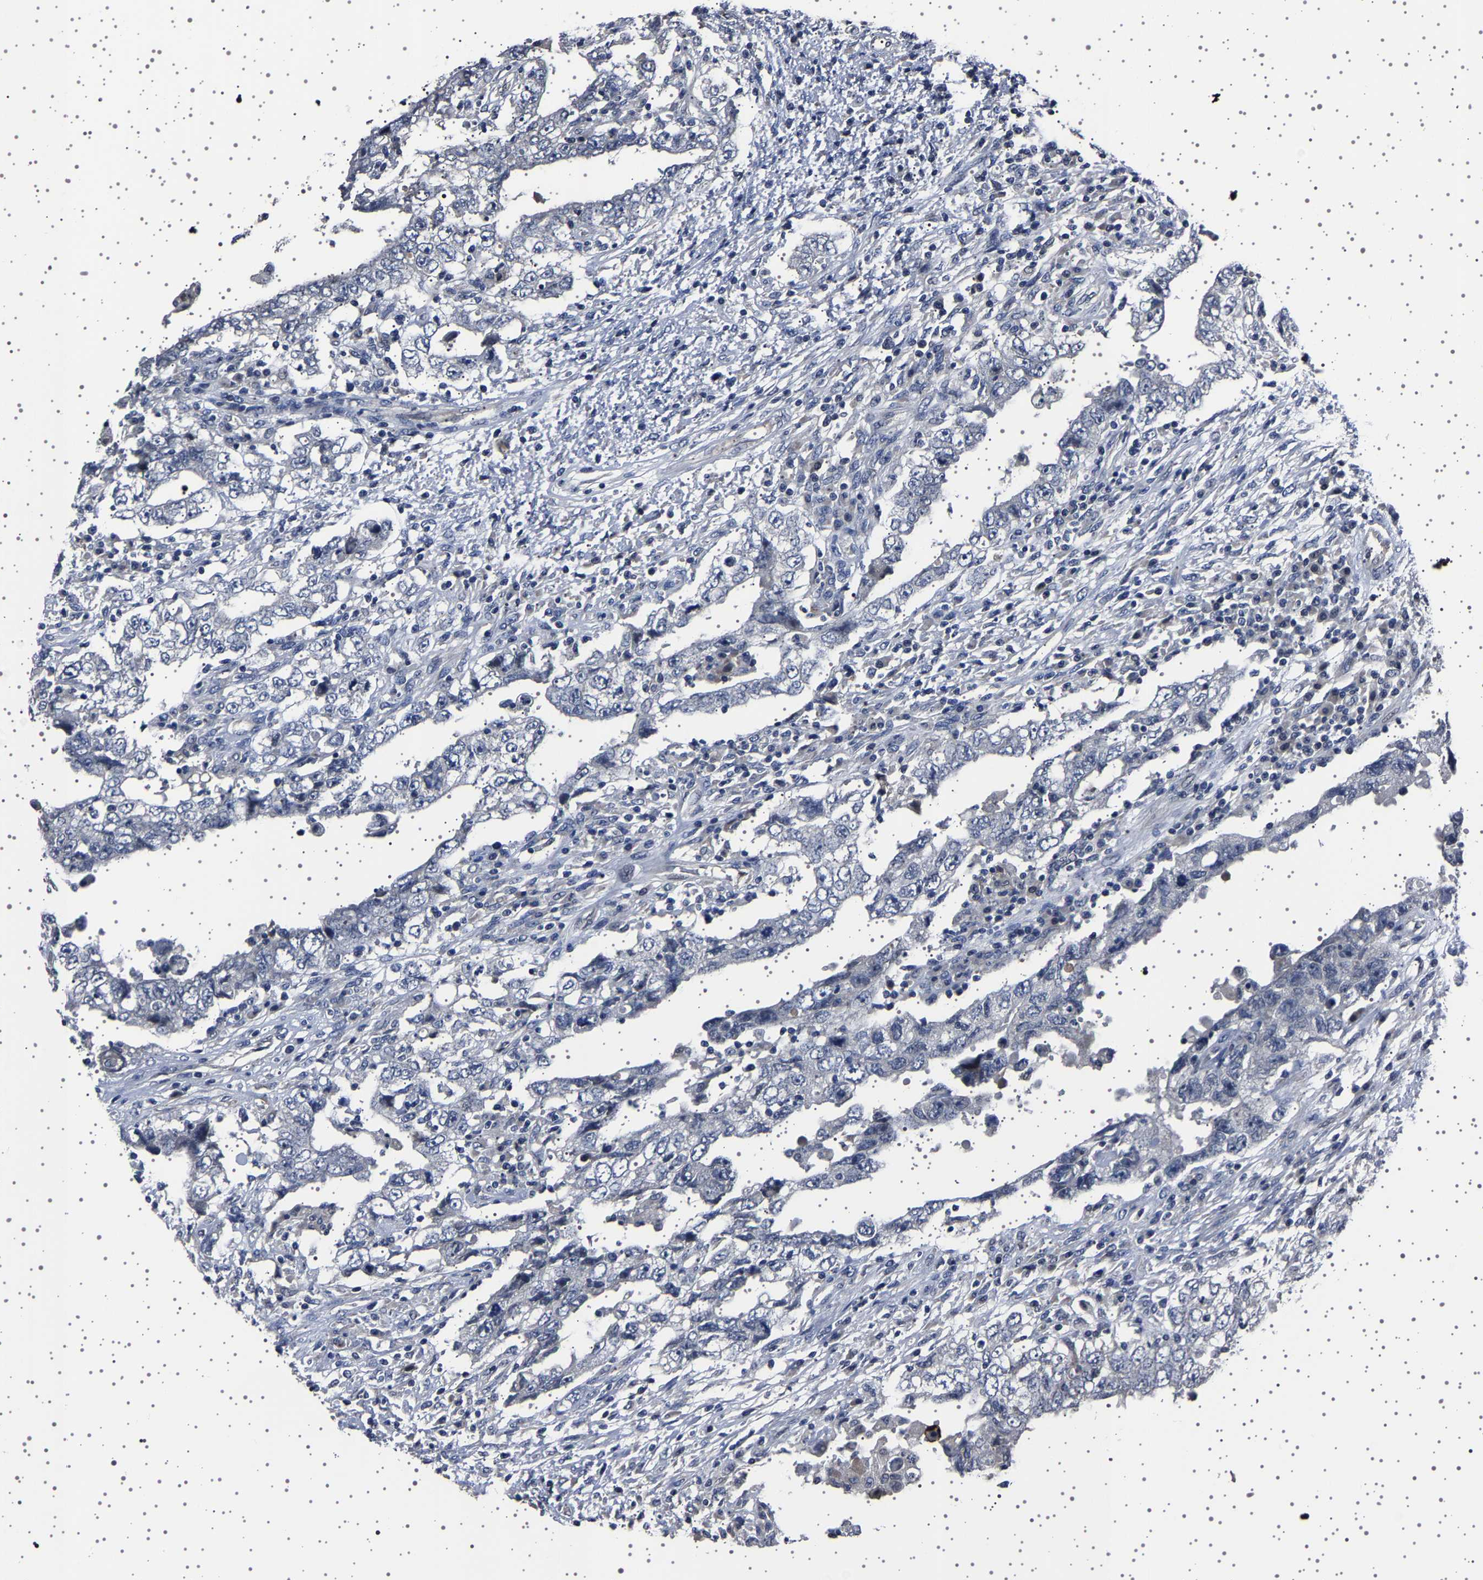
{"staining": {"intensity": "negative", "quantity": "none", "location": "none"}, "tissue": "testis cancer", "cell_type": "Tumor cells", "image_type": "cancer", "snomed": [{"axis": "morphology", "description": "Carcinoma, Embryonal, NOS"}, {"axis": "topography", "description": "Testis"}], "caption": "High magnification brightfield microscopy of testis cancer (embryonal carcinoma) stained with DAB (brown) and counterstained with hematoxylin (blue): tumor cells show no significant staining. (Brightfield microscopy of DAB (3,3'-diaminobenzidine) IHC at high magnification).", "gene": "IL10RB", "patient": {"sex": "male", "age": 26}}